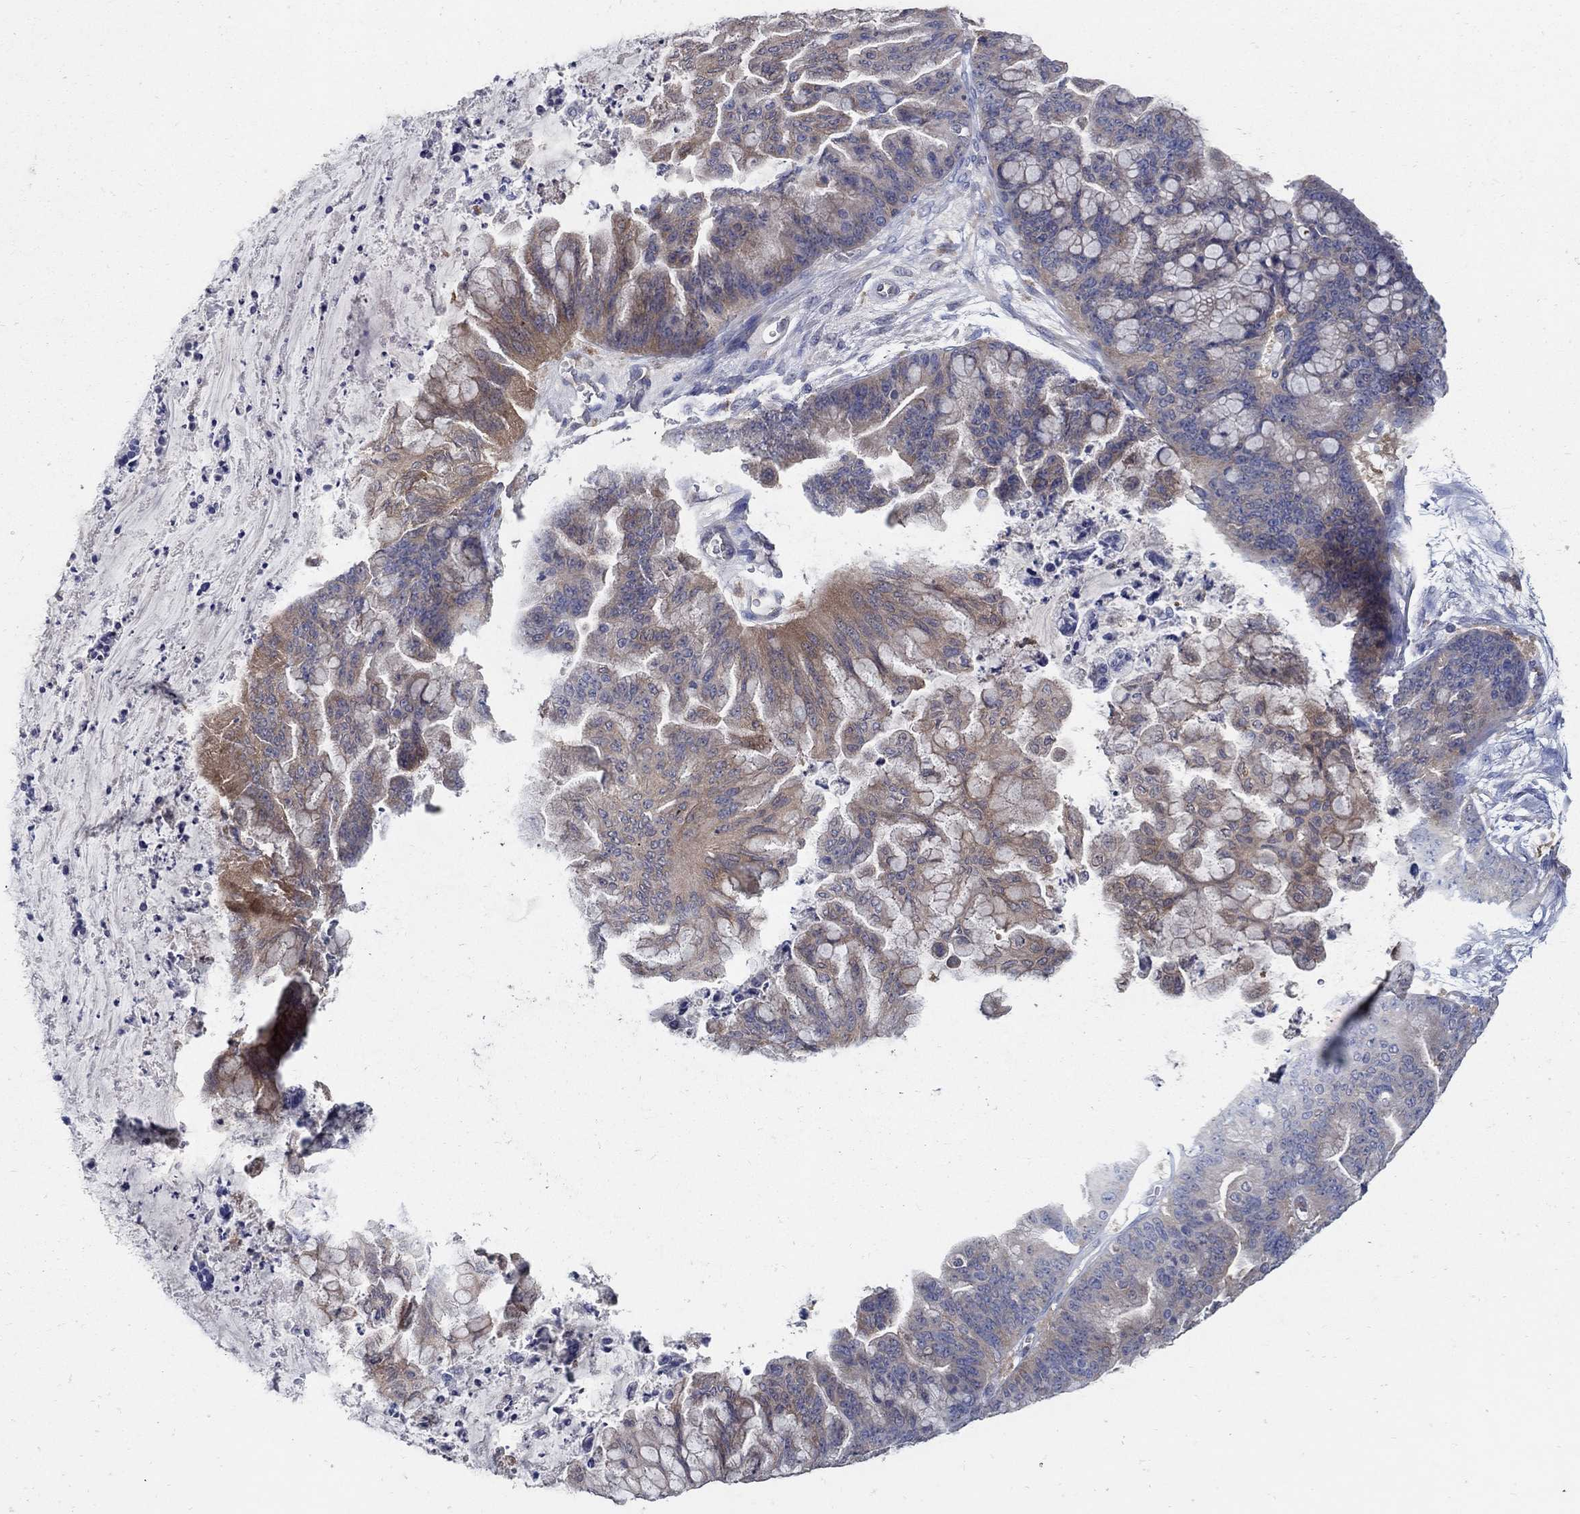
{"staining": {"intensity": "moderate", "quantity": "<25%", "location": "cytoplasmic/membranous"}, "tissue": "ovarian cancer", "cell_type": "Tumor cells", "image_type": "cancer", "snomed": [{"axis": "morphology", "description": "Cystadenocarcinoma, mucinous, NOS"}, {"axis": "topography", "description": "Ovary"}], "caption": "A low amount of moderate cytoplasmic/membranous expression is seen in about <25% of tumor cells in ovarian mucinous cystadenocarcinoma tissue.", "gene": "MTHFR", "patient": {"sex": "female", "age": 67}}